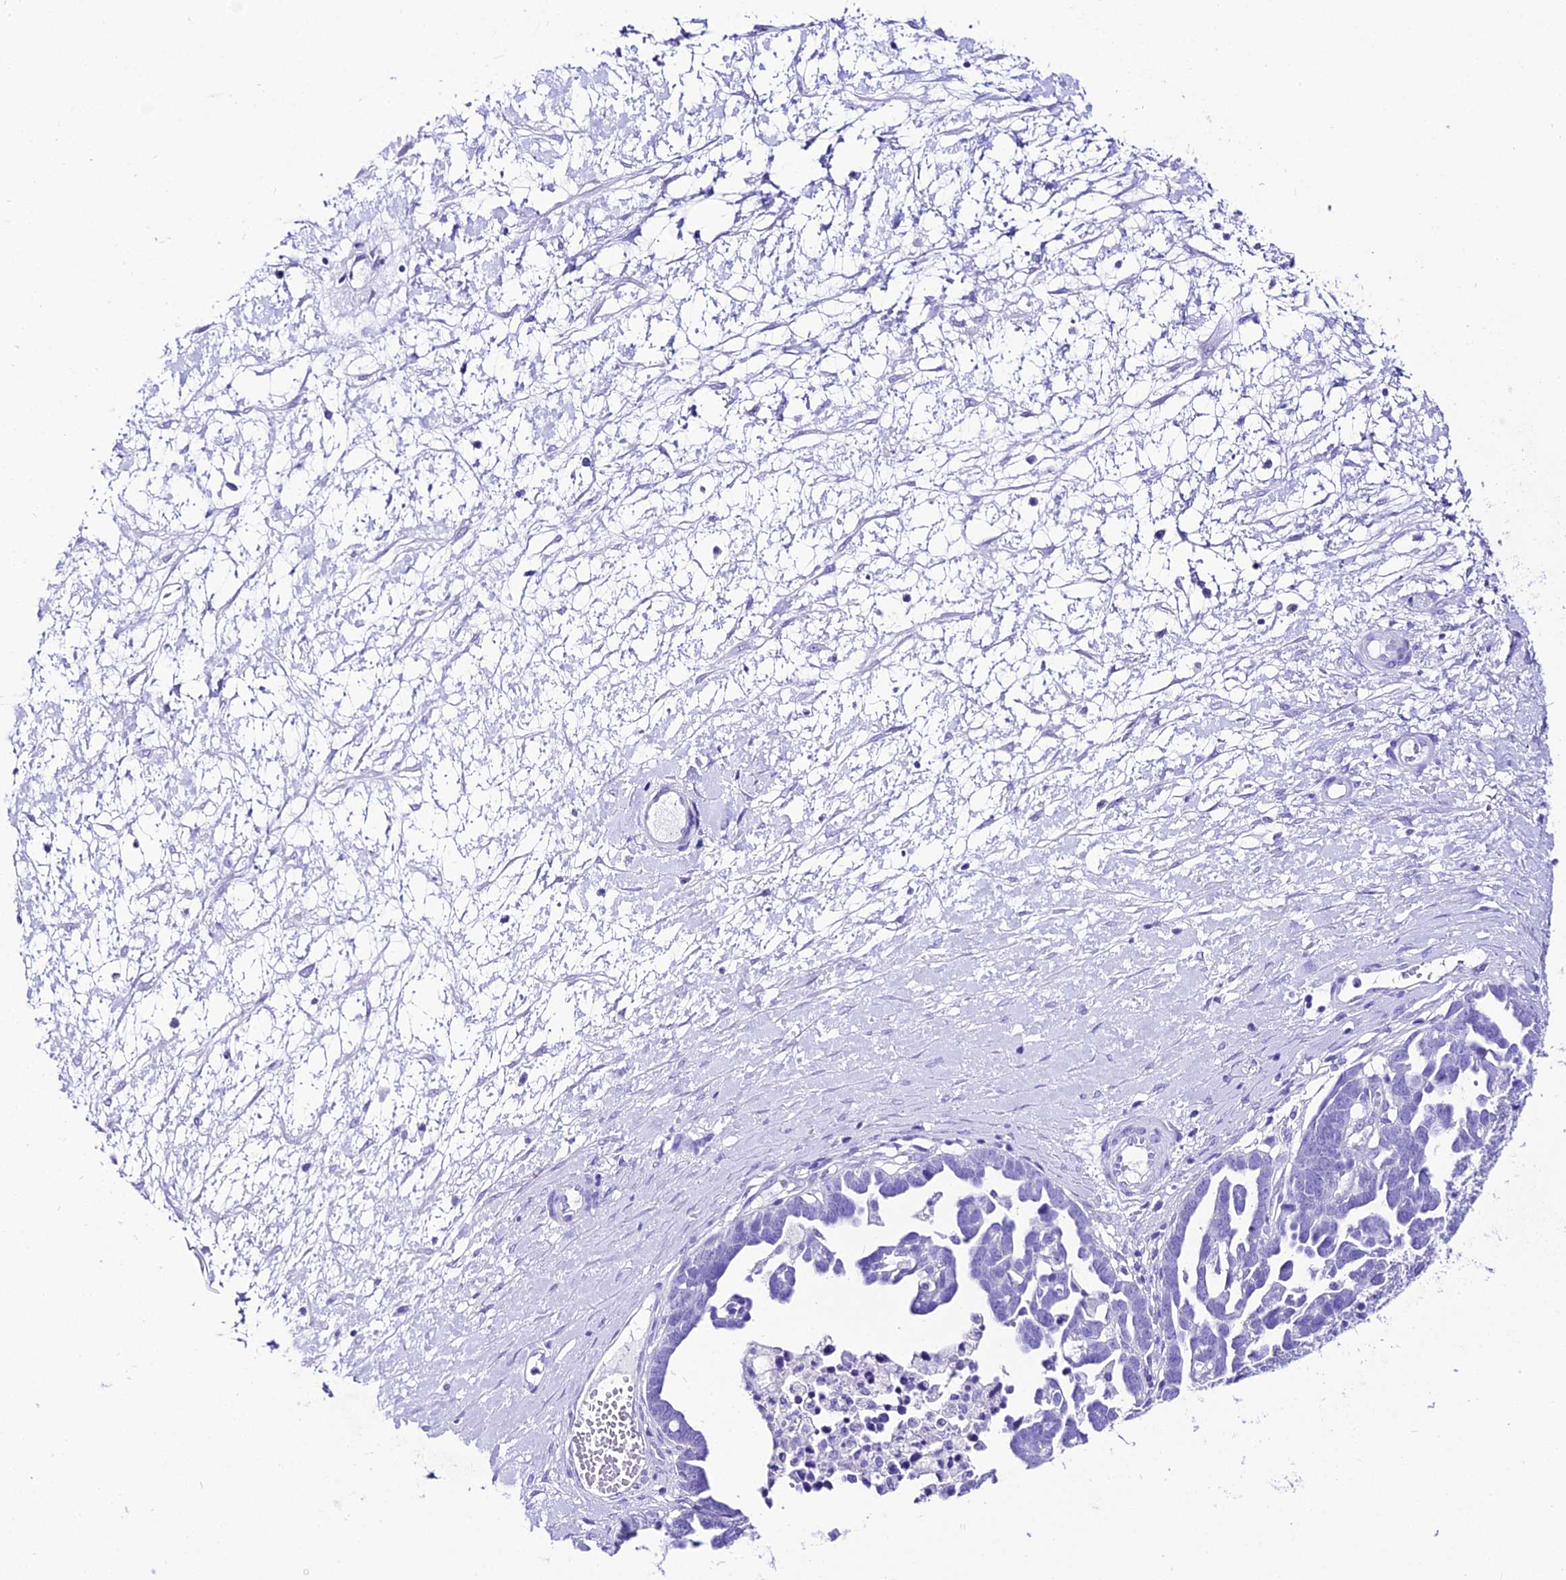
{"staining": {"intensity": "negative", "quantity": "none", "location": "none"}, "tissue": "ovarian cancer", "cell_type": "Tumor cells", "image_type": "cancer", "snomed": [{"axis": "morphology", "description": "Cystadenocarcinoma, serous, NOS"}, {"axis": "topography", "description": "Ovary"}], "caption": "Tumor cells are negative for protein expression in human serous cystadenocarcinoma (ovarian). (DAB (3,3'-diaminobenzidine) immunohistochemistry (IHC) with hematoxylin counter stain).", "gene": "TRMT44", "patient": {"sex": "female", "age": 54}}